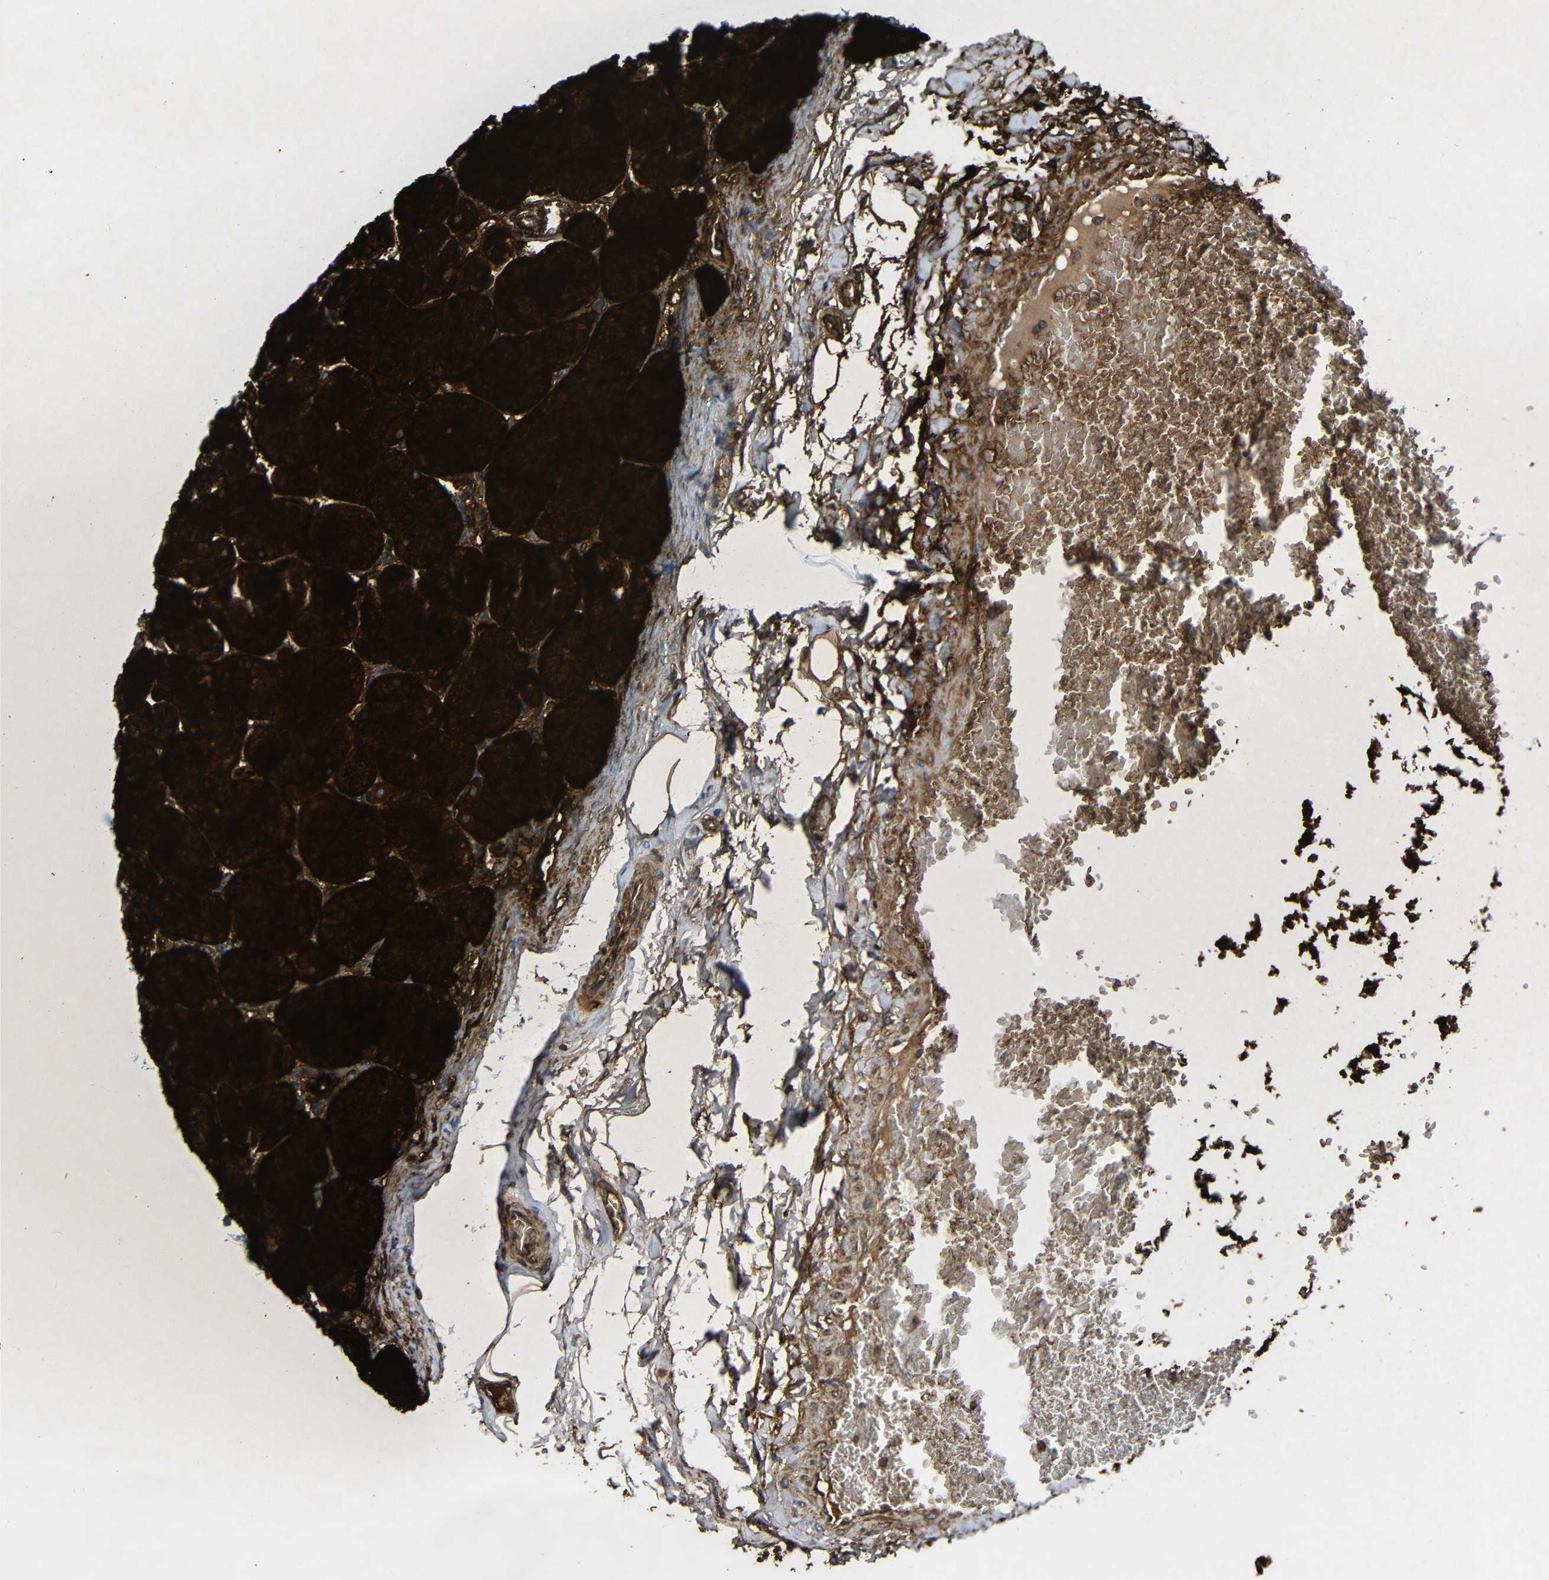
{"staining": {"intensity": "strong", "quantity": ">75%", "location": "cytoplasmic/membranous"}, "tissue": "stomach", "cell_type": "Glandular cells", "image_type": "normal", "snomed": [{"axis": "morphology", "description": "Normal tissue, NOS"}, {"axis": "topography", "description": "Stomach, upper"}], "caption": "Approximately >75% of glandular cells in unremarkable human stomach show strong cytoplasmic/membranous protein positivity as visualized by brown immunohistochemical staining.", "gene": "RHOT2", "patient": {"sex": "female", "age": 56}}